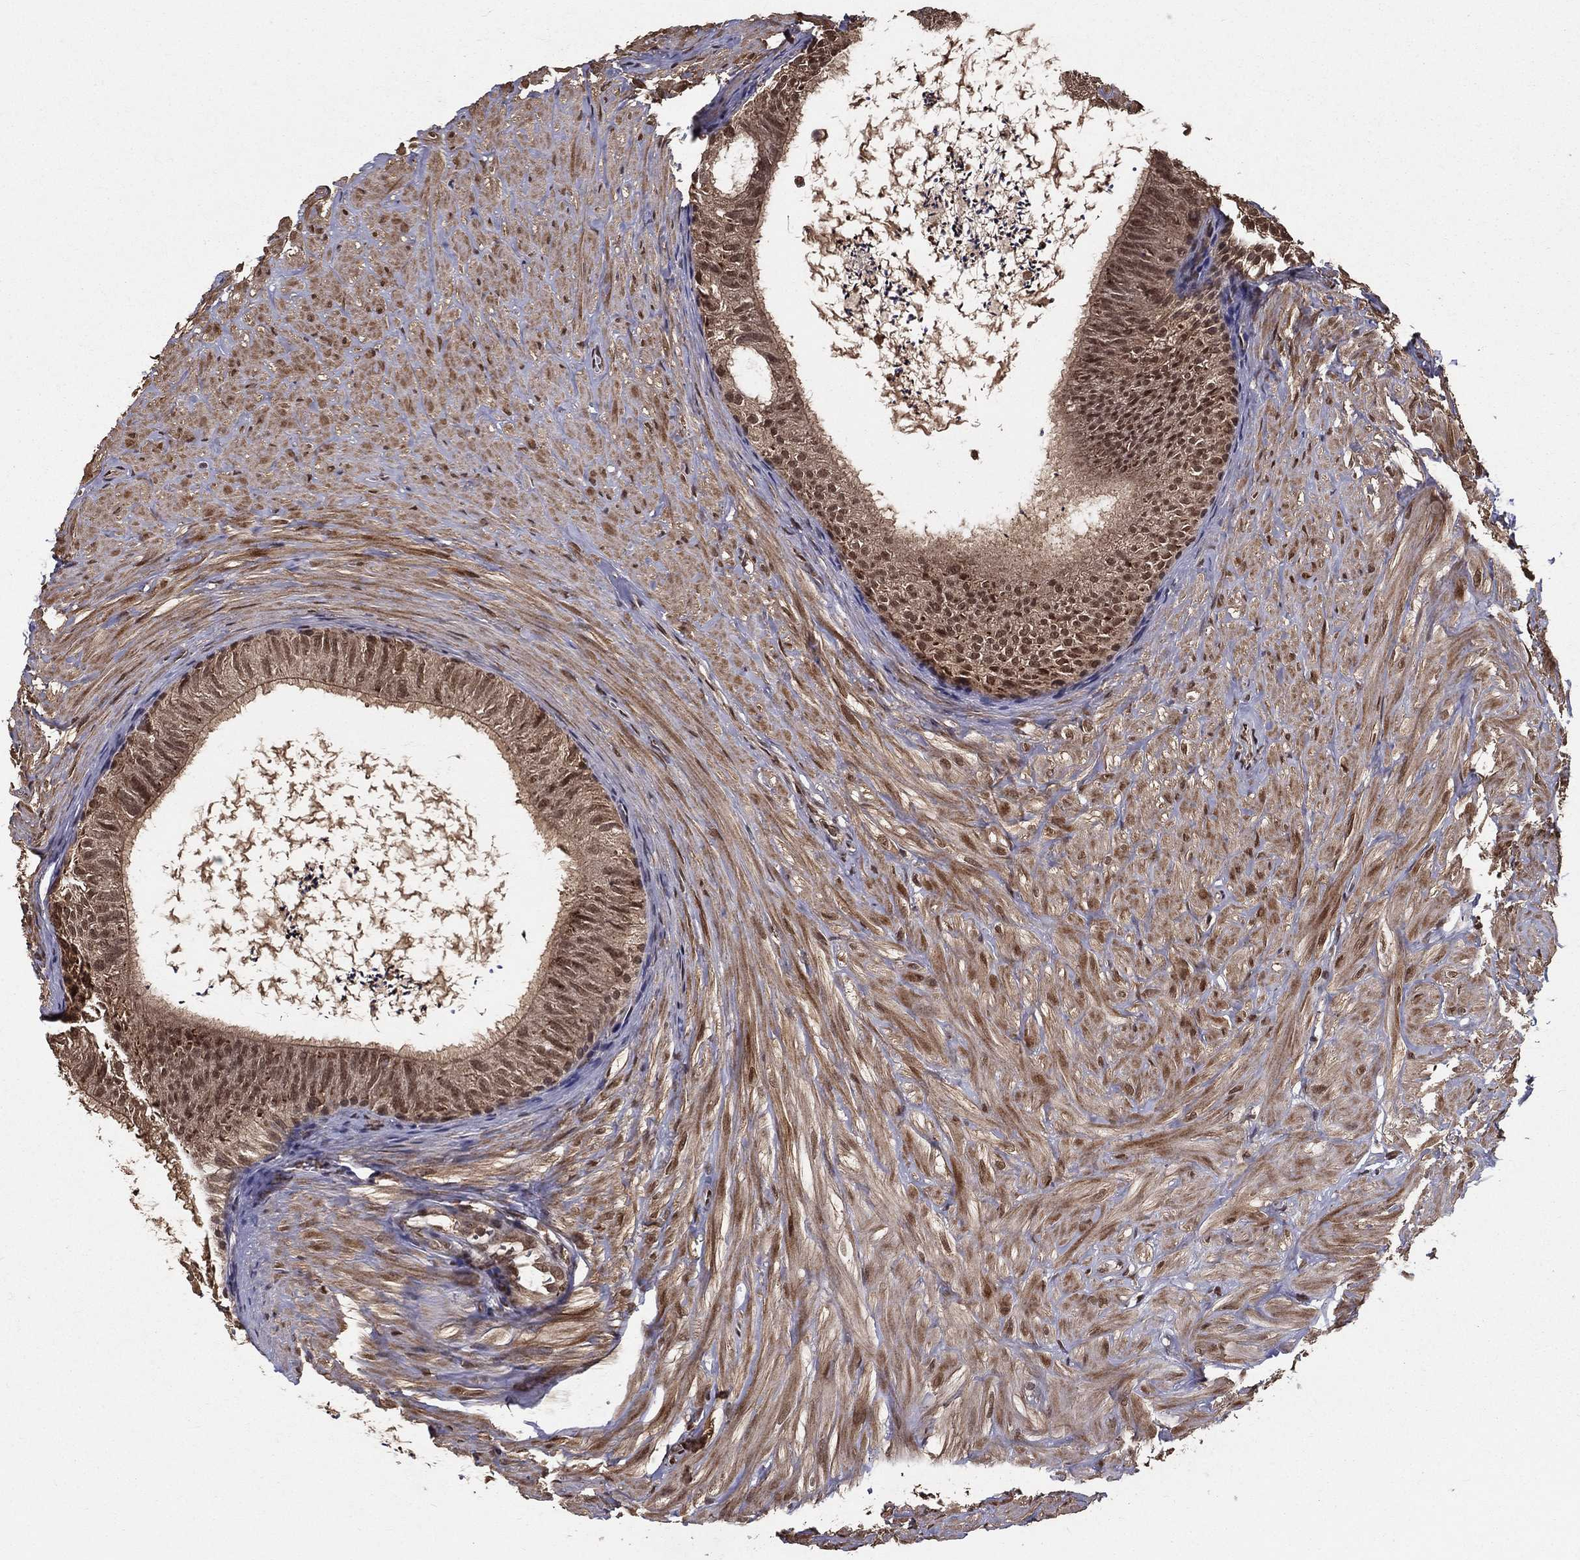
{"staining": {"intensity": "moderate", "quantity": ">75%", "location": "cytoplasmic/membranous,nuclear"}, "tissue": "epididymis", "cell_type": "Glandular cells", "image_type": "normal", "snomed": [{"axis": "morphology", "description": "Normal tissue, NOS"}, {"axis": "topography", "description": "Epididymis"}], "caption": "Immunohistochemistry (IHC) micrograph of benign epididymis: human epididymis stained using IHC displays medium levels of moderate protein expression localized specifically in the cytoplasmic/membranous,nuclear of glandular cells, appearing as a cytoplasmic/membranous,nuclear brown color.", "gene": "CARM1", "patient": {"sex": "male", "age": 32}}